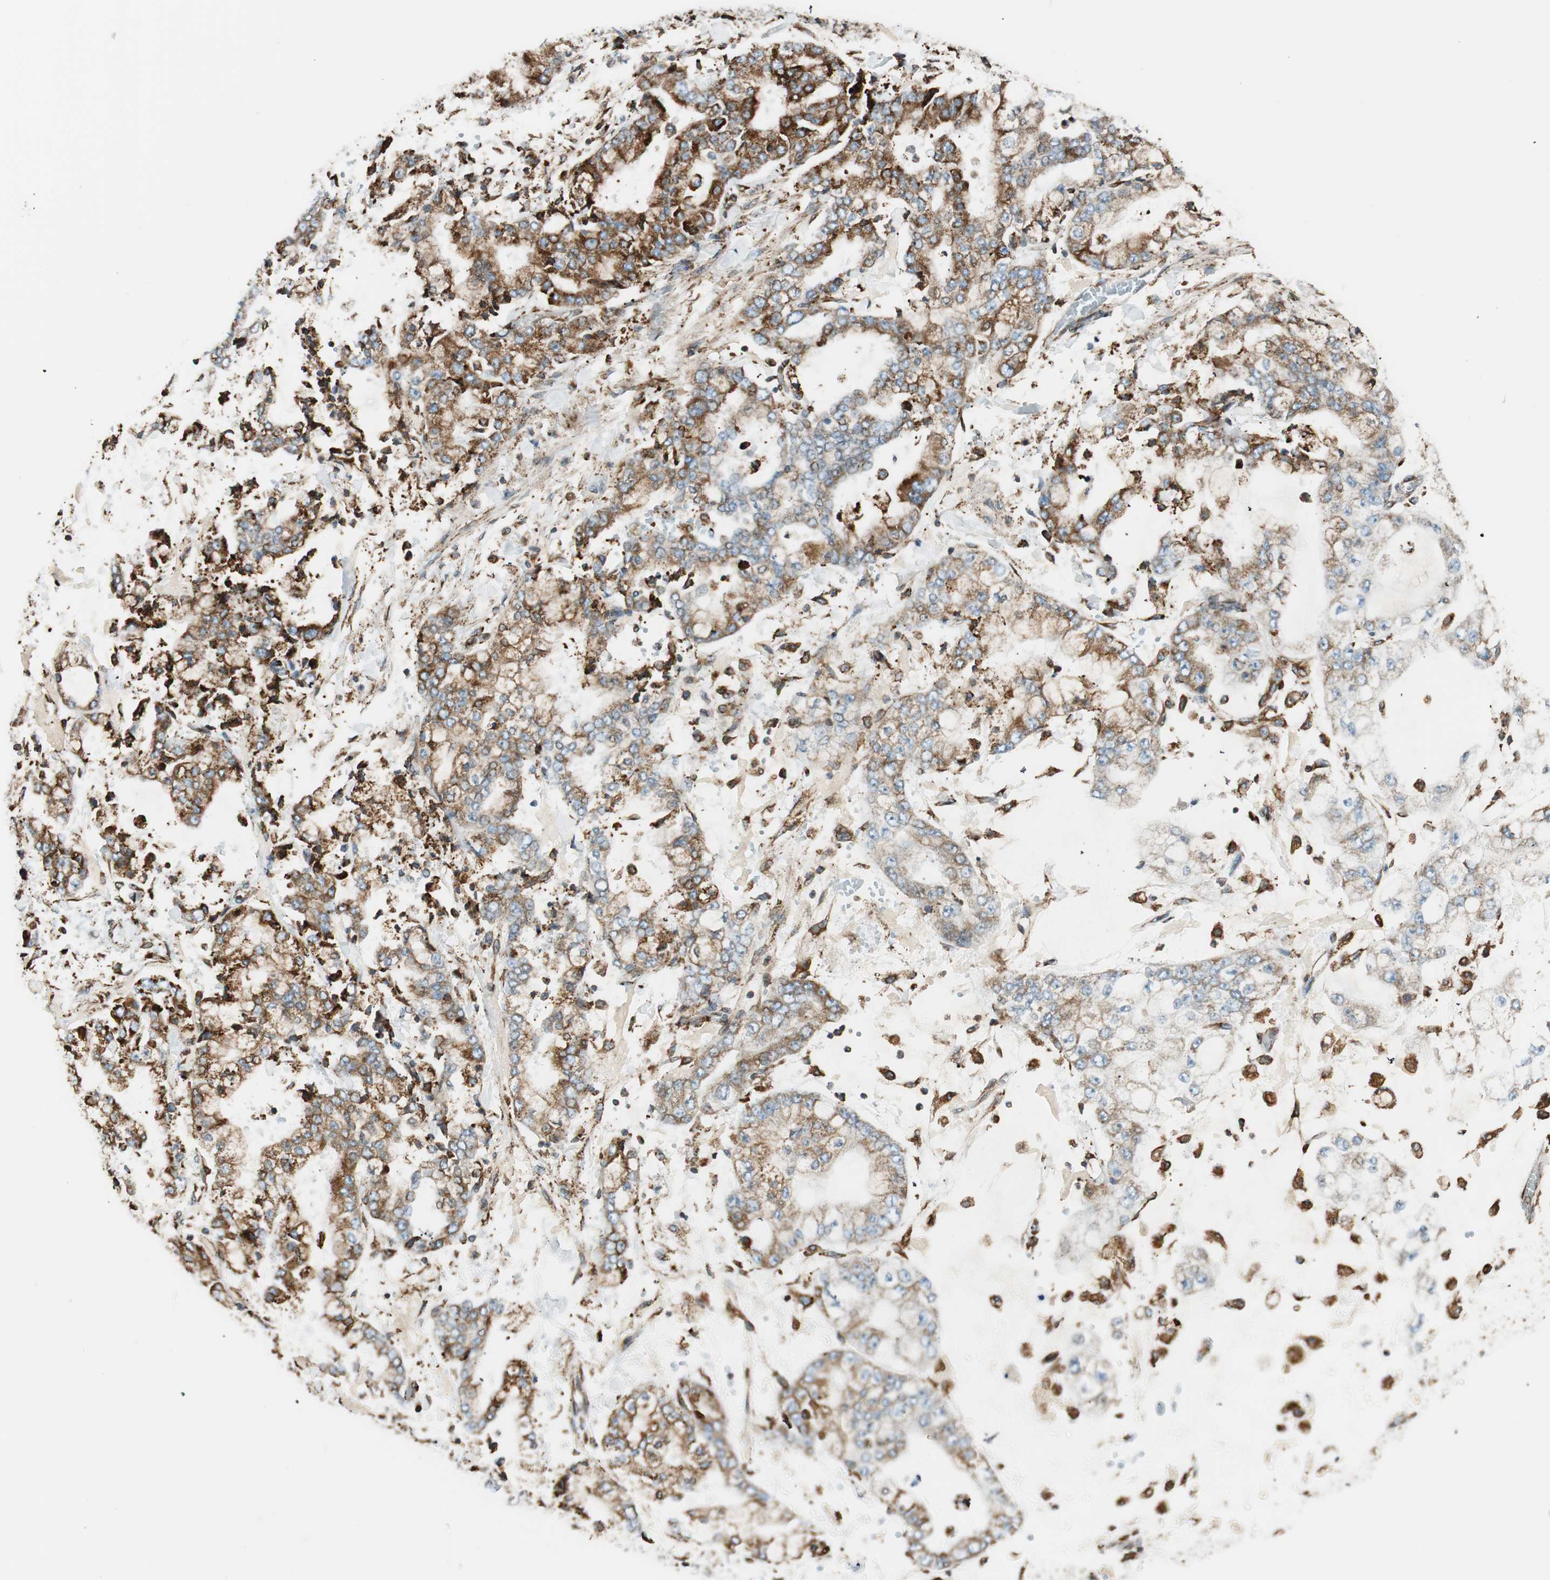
{"staining": {"intensity": "moderate", "quantity": ">75%", "location": "cytoplasmic/membranous"}, "tissue": "stomach cancer", "cell_type": "Tumor cells", "image_type": "cancer", "snomed": [{"axis": "morphology", "description": "Adenocarcinoma, NOS"}, {"axis": "topography", "description": "Stomach"}], "caption": "IHC (DAB) staining of human adenocarcinoma (stomach) demonstrates moderate cytoplasmic/membranous protein staining in approximately >75% of tumor cells. (DAB (3,3'-diaminobenzidine) IHC with brightfield microscopy, high magnification).", "gene": "PRKCSH", "patient": {"sex": "male", "age": 76}}